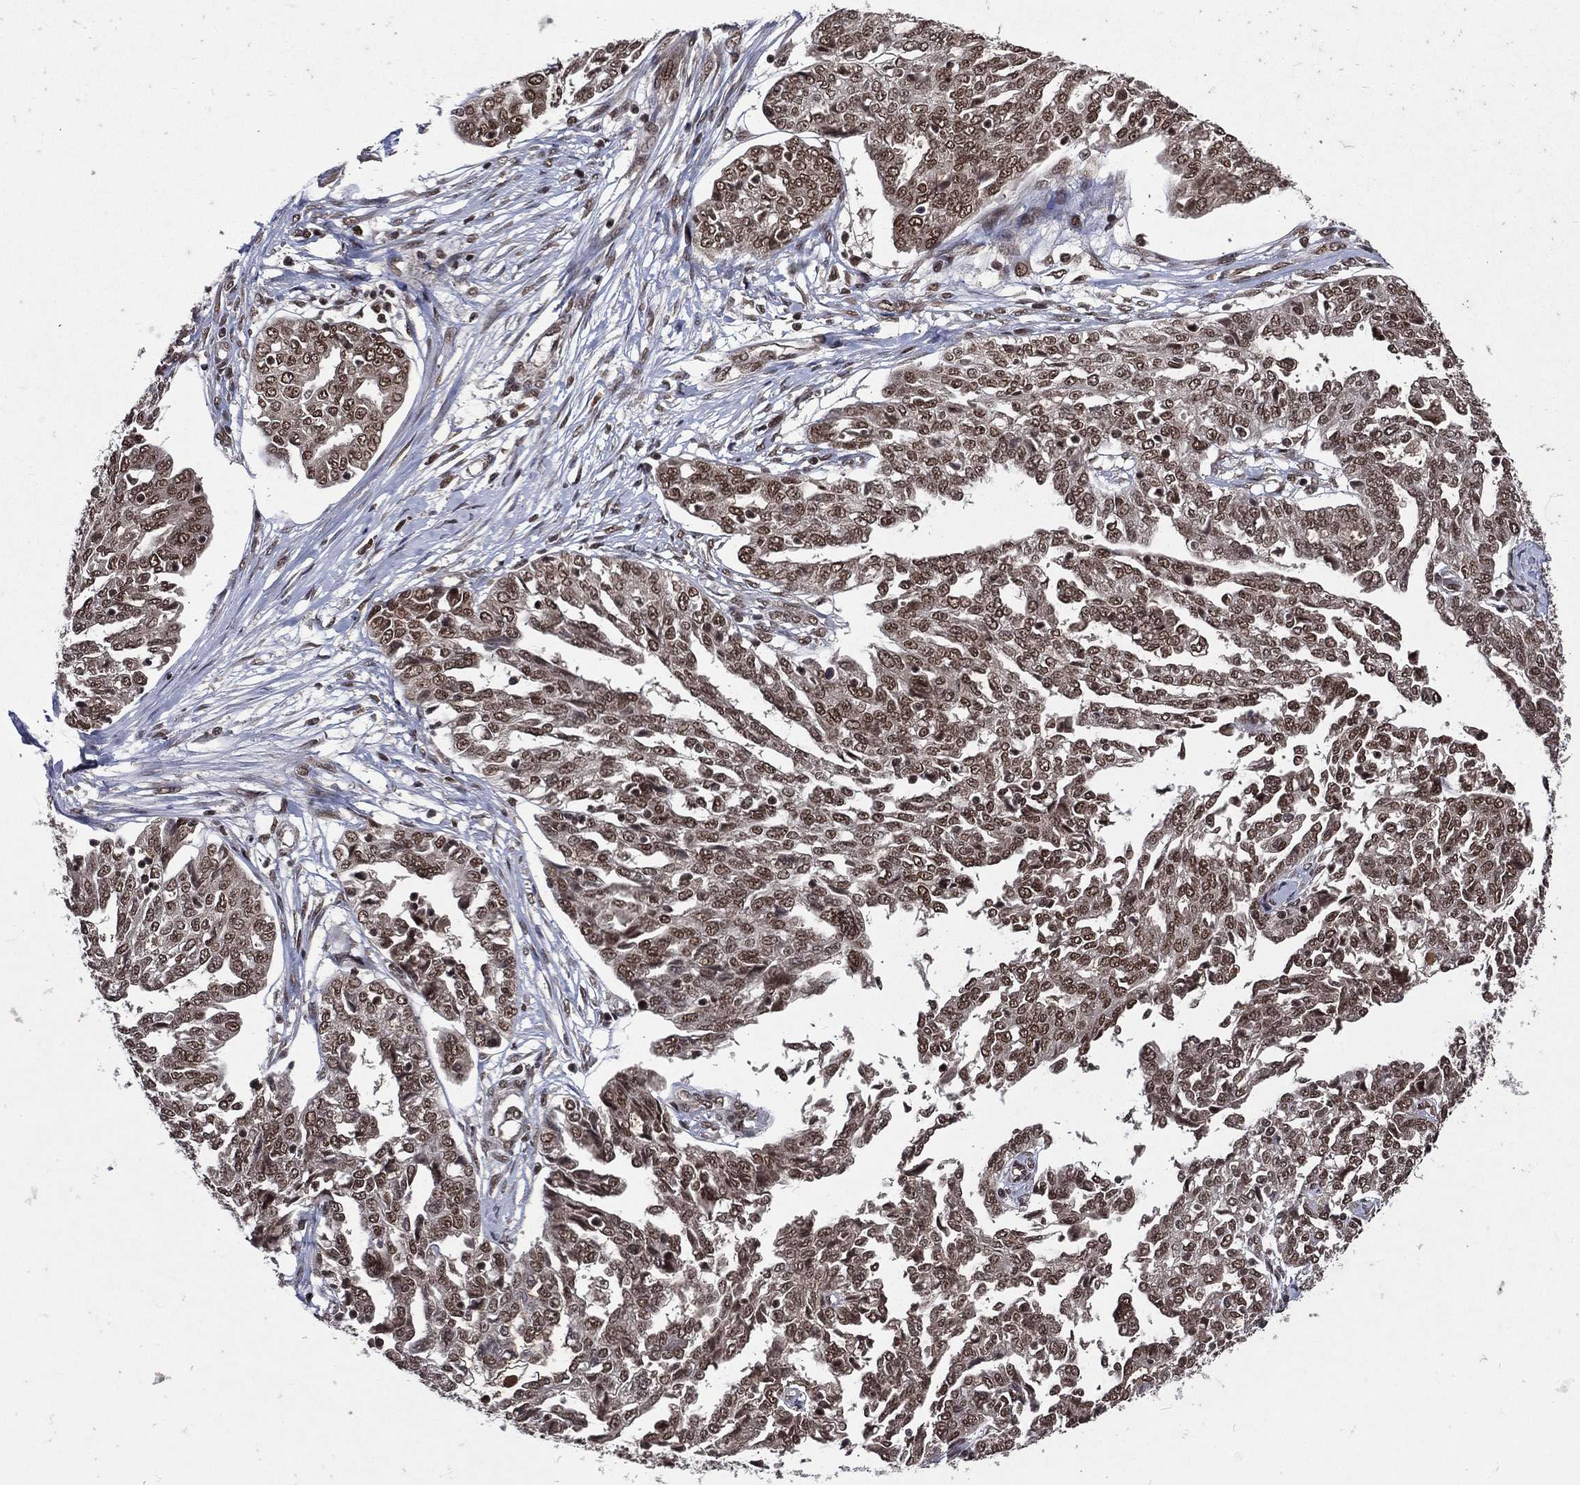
{"staining": {"intensity": "moderate", "quantity": "25%-75%", "location": "cytoplasmic/membranous,nuclear"}, "tissue": "ovarian cancer", "cell_type": "Tumor cells", "image_type": "cancer", "snomed": [{"axis": "morphology", "description": "Cystadenocarcinoma, serous, NOS"}, {"axis": "topography", "description": "Ovary"}], "caption": "Tumor cells show moderate cytoplasmic/membranous and nuclear staining in about 25%-75% of cells in serous cystadenocarcinoma (ovarian). (brown staining indicates protein expression, while blue staining denotes nuclei).", "gene": "DMAP1", "patient": {"sex": "female", "age": 67}}